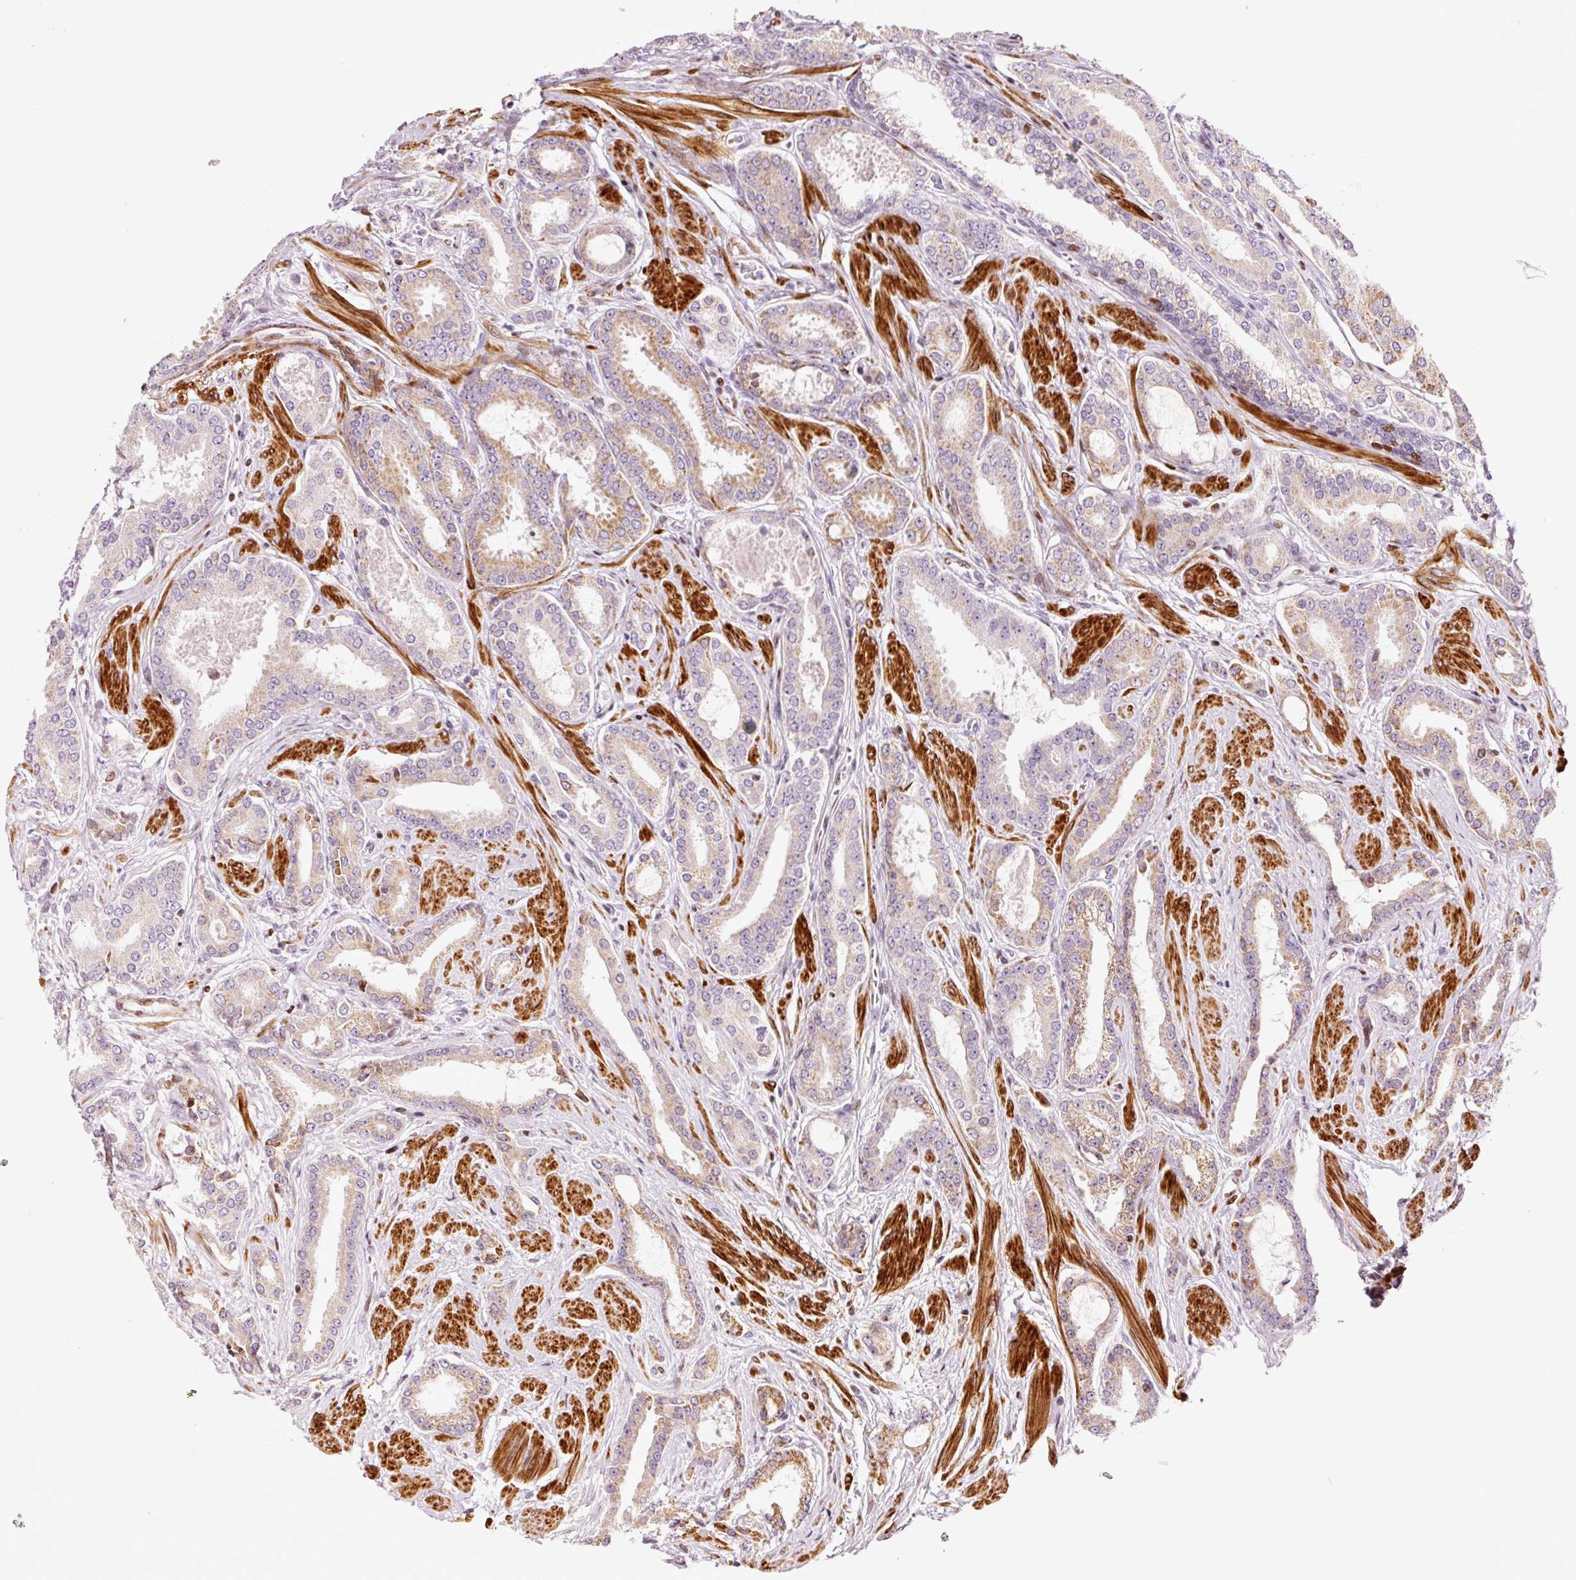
{"staining": {"intensity": "moderate", "quantity": "<25%", "location": "cytoplasmic/membranous"}, "tissue": "prostate cancer", "cell_type": "Tumor cells", "image_type": "cancer", "snomed": [{"axis": "morphology", "description": "Adenocarcinoma, Low grade"}, {"axis": "topography", "description": "Prostate"}], "caption": "There is low levels of moderate cytoplasmic/membranous positivity in tumor cells of prostate cancer (adenocarcinoma (low-grade)), as demonstrated by immunohistochemical staining (brown color).", "gene": "ANKRD20A1", "patient": {"sex": "male", "age": 42}}